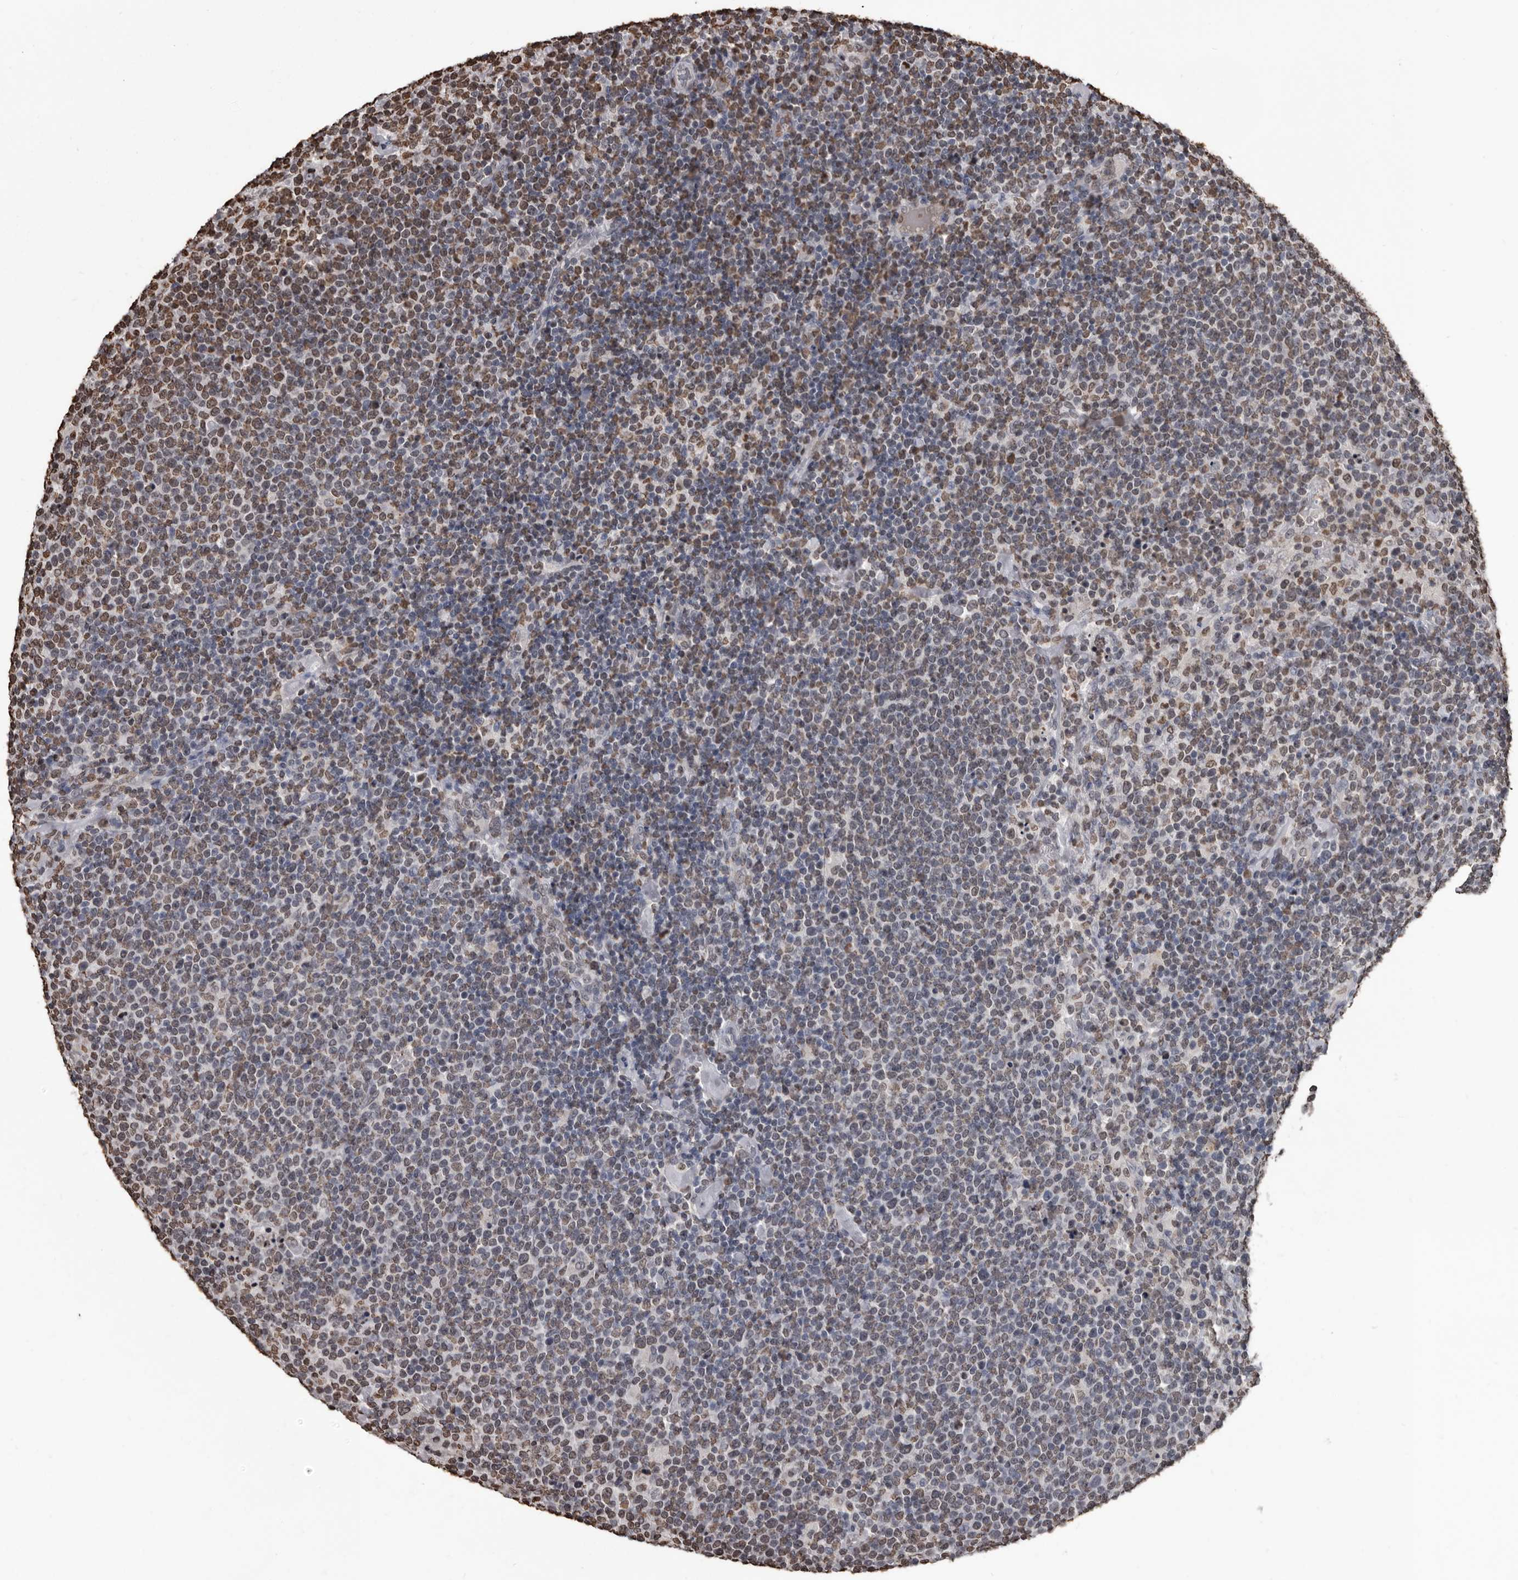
{"staining": {"intensity": "moderate", "quantity": ">75%", "location": "nuclear"}, "tissue": "lymphoma", "cell_type": "Tumor cells", "image_type": "cancer", "snomed": [{"axis": "morphology", "description": "Malignant lymphoma, non-Hodgkin's type, High grade"}, {"axis": "topography", "description": "Lymph node"}], "caption": "High-magnification brightfield microscopy of malignant lymphoma, non-Hodgkin's type (high-grade) stained with DAB (brown) and counterstained with hematoxylin (blue). tumor cells exhibit moderate nuclear positivity is identified in approximately>75% of cells.", "gene": "AHR", "patient": {"sex": "male", "age": 61}}